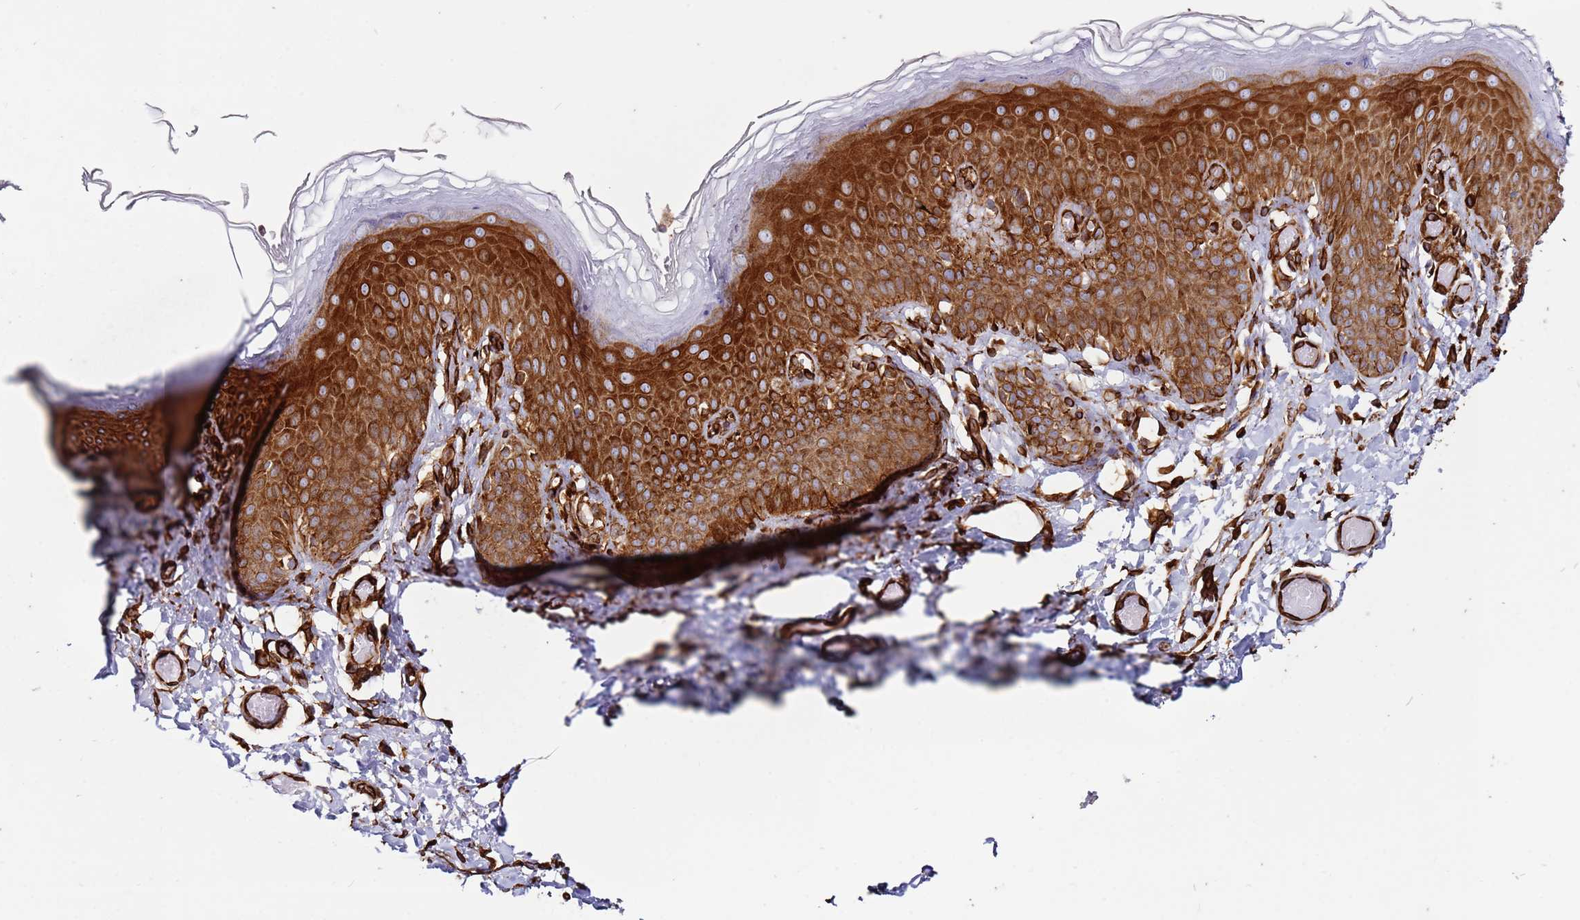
{"staining": {"intensity": "strong", "quantity": ">75%", "location": "cytoplasmic/membranous"}, "tissue": "skin", "cell_type": "Epidermal cells", "image_type": "normal", "snomed": [{"axis": "morphology", "description": "Normal tissue, NOS"}, {"axis": "topography", "description": "Anal"}], "caption": "Immunohistochemical staining of benign skin demonstrates high levels of strong cytoplasmic/membranous expression in about >75% of epidermal cells.", "gene": "MRGPRE", "patient": {"sex": "female", "age": 40}}